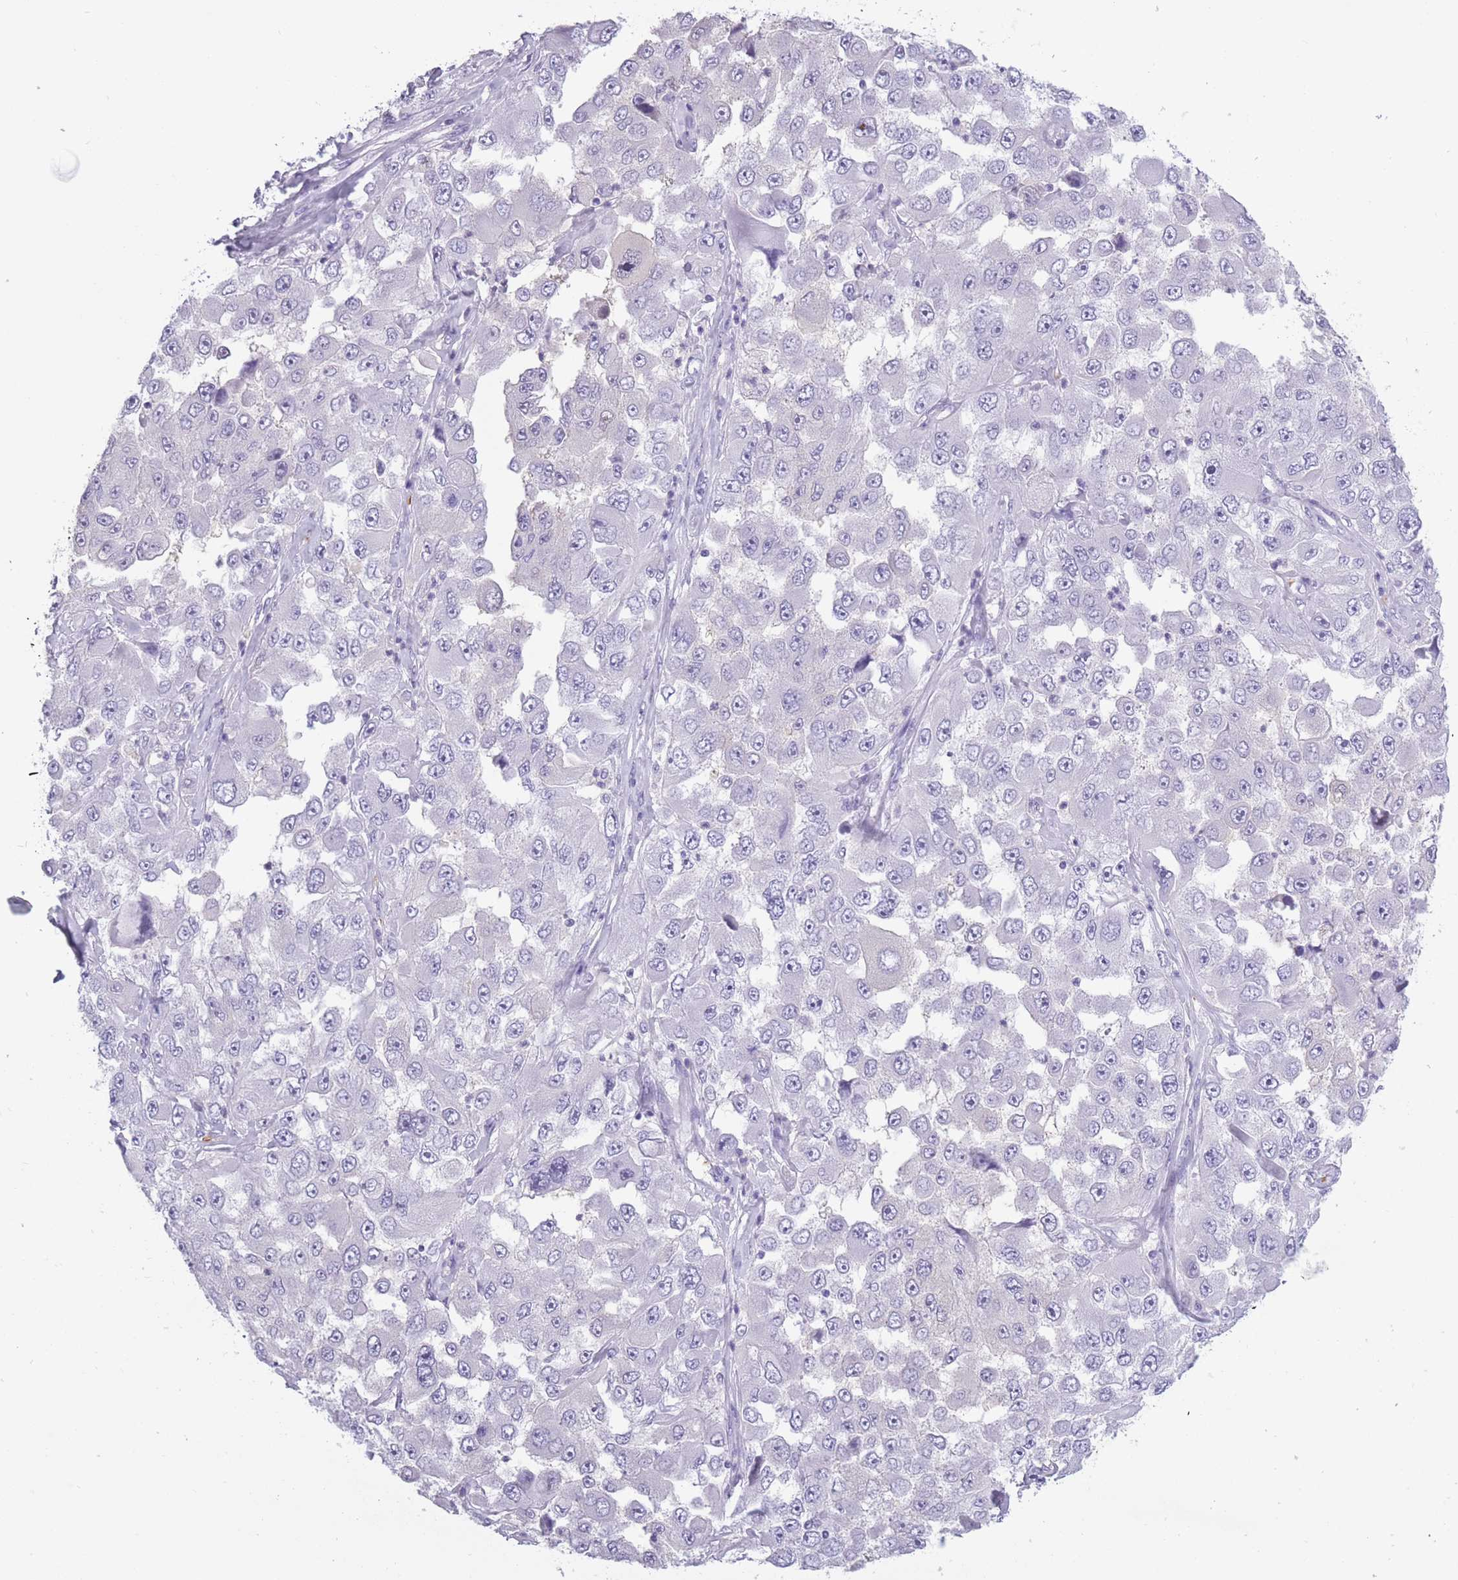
{"staining": {"intensity": "negative", "quantity": "none", "location": "none"}, "tissue": "melanoma", "cell_type": "Tumor cells", "image_type": "cancer", "snomed": [{"axis": "morphology", "description": "Malignant melanoma, Metastatic site"}, {"axis": "topography", "description": "Lymph node"}], "caption": "This is a photomicrograph of immunohistochemistry staining of malignant melanoma (metastatic site), which shows no expression in tumor cells. (DAB immunohistochemistry (IHC) visualized using brightfield microscopy, high magnification).", "gene": "OR7C1", "patient": {"sex": "male", "age": 62}}